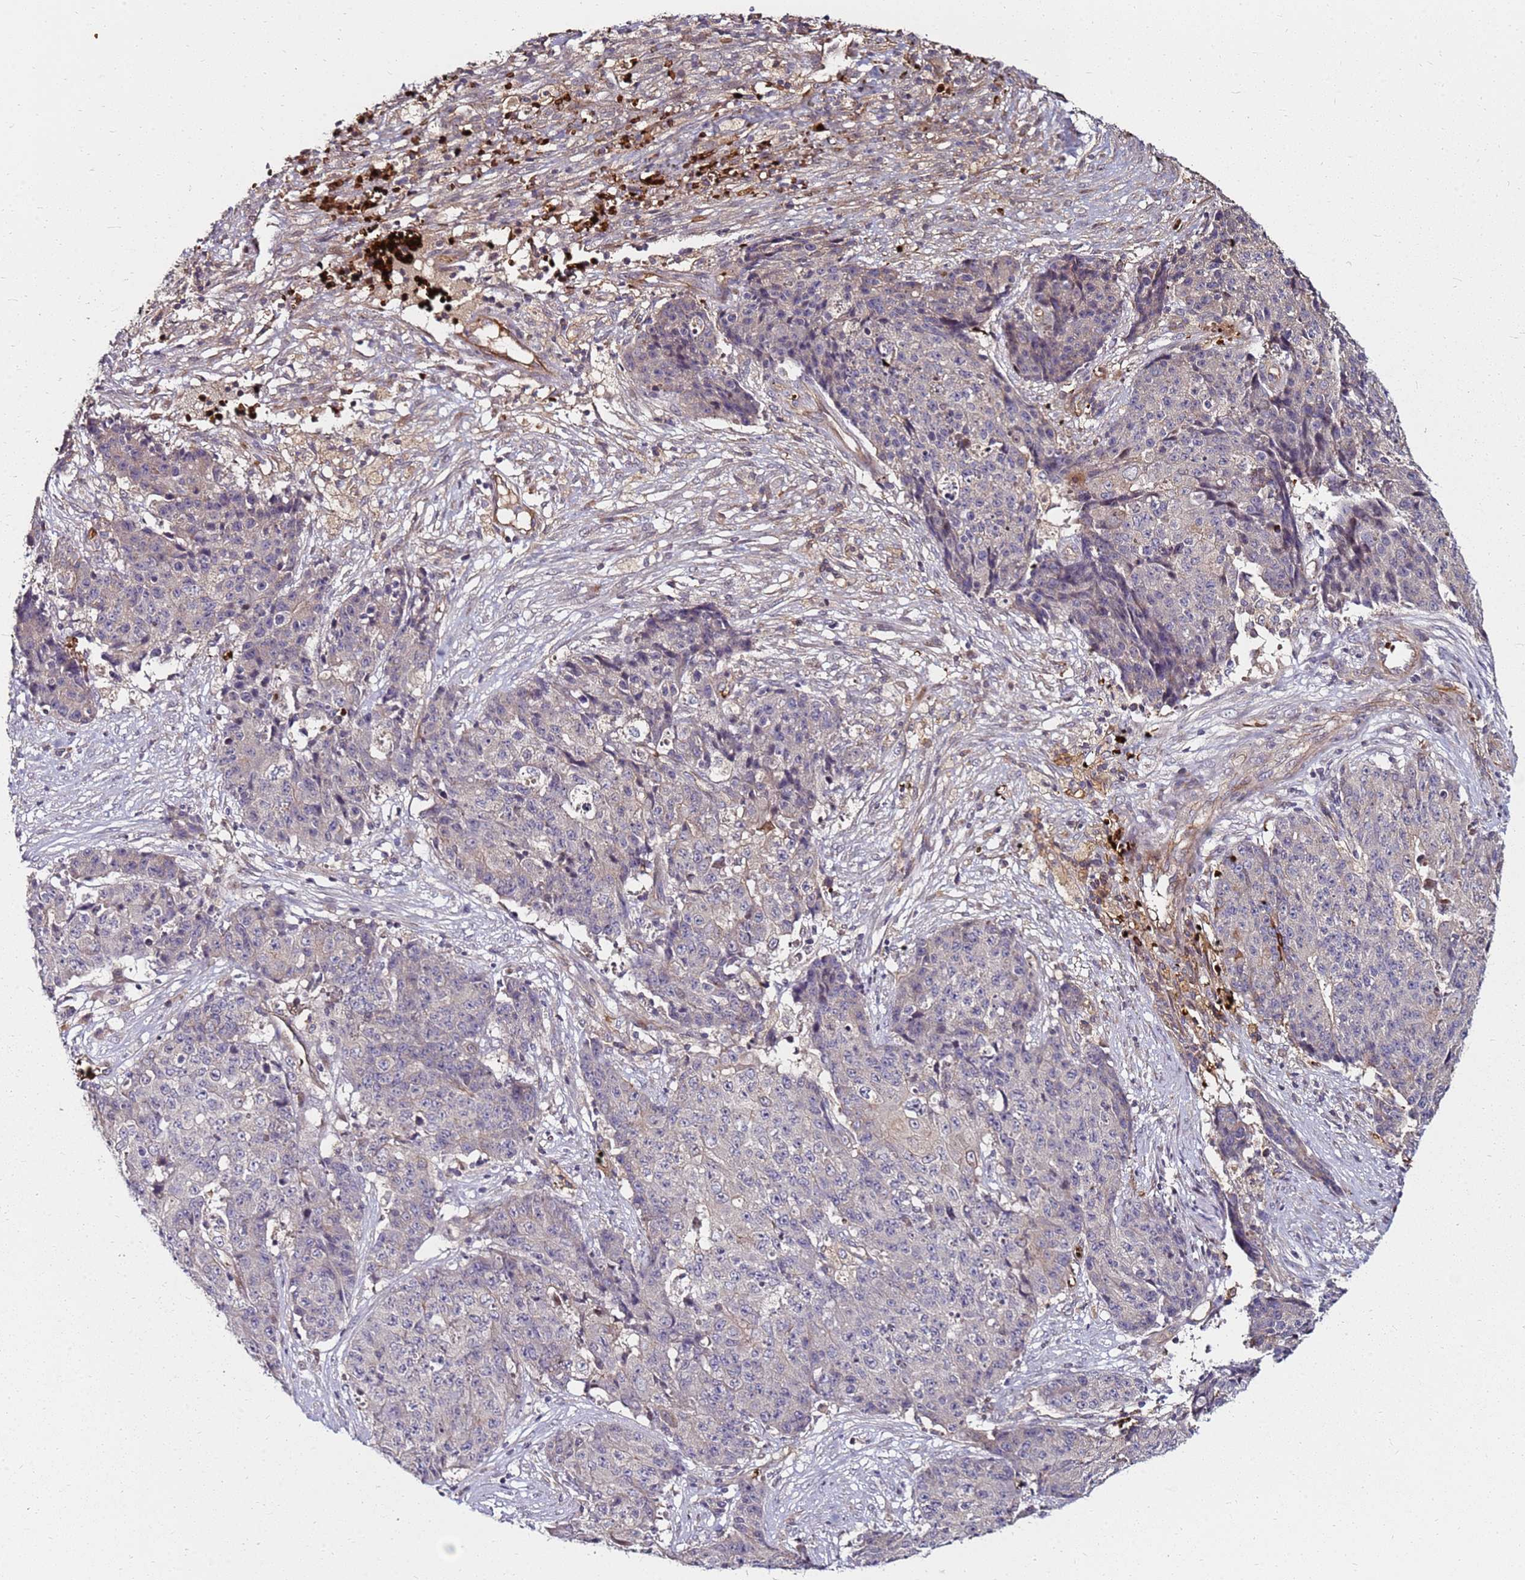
{"staining": {"intensity": "negative", "quantity": "none", "location": "none"}, "tissue": "ovarian cancer", "cell_type": "Tumor cells", "image_type": "cancer", "snomed": [{"axis": "morphology", "description": "Carcinoma, endometroid"}, {"axis": "topography", "description": "Ovary"}], "caption": "The image demonstrates no staining of tumor cells in endometroid carcinoma (ovarian). (Brightfield microscopy of DAB immunohistochemistry (IHC) at high magnification).", "gene": "RNF11", "patient": {"sex": "female", "age": 42}}